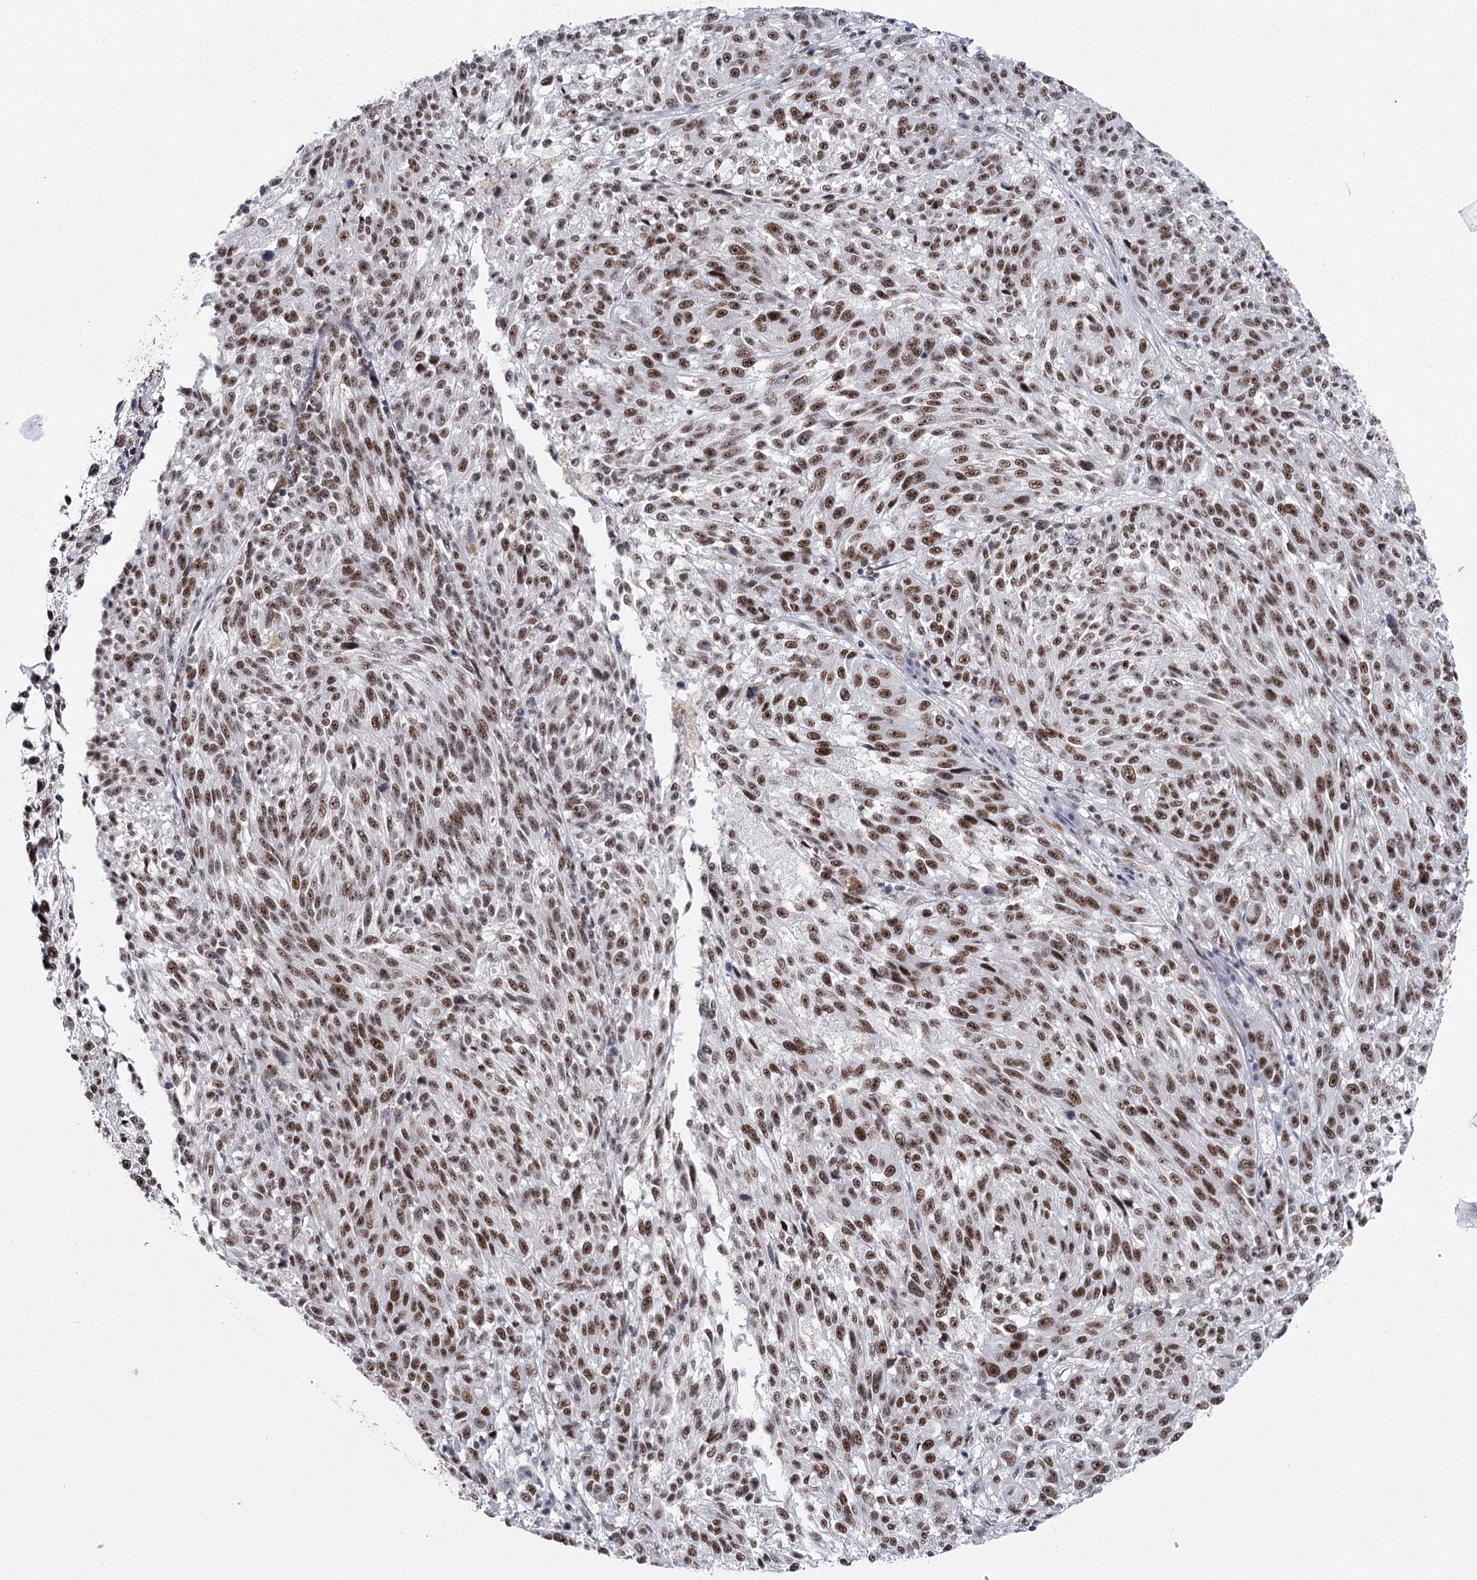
{"staining": {"intensity": "strong", "quantity": ">75%", "location": "nuclear"}, "tissue": "melanoma", "cell_type": "Tumor cells", "image_type": "cancer", "snomed": [{"axis": "morphology", "description": "Malignant melanoma, NOS"}, {"axis": "topography", "description": "Skin"}], "caption": "Malignant melanoma was stained to show a protein in brown. There is high levels of strong nuclear expression in about >75% of tumor cells.", "gene": "SCAF8", "patient": {"sex": "male", "age": 53}}